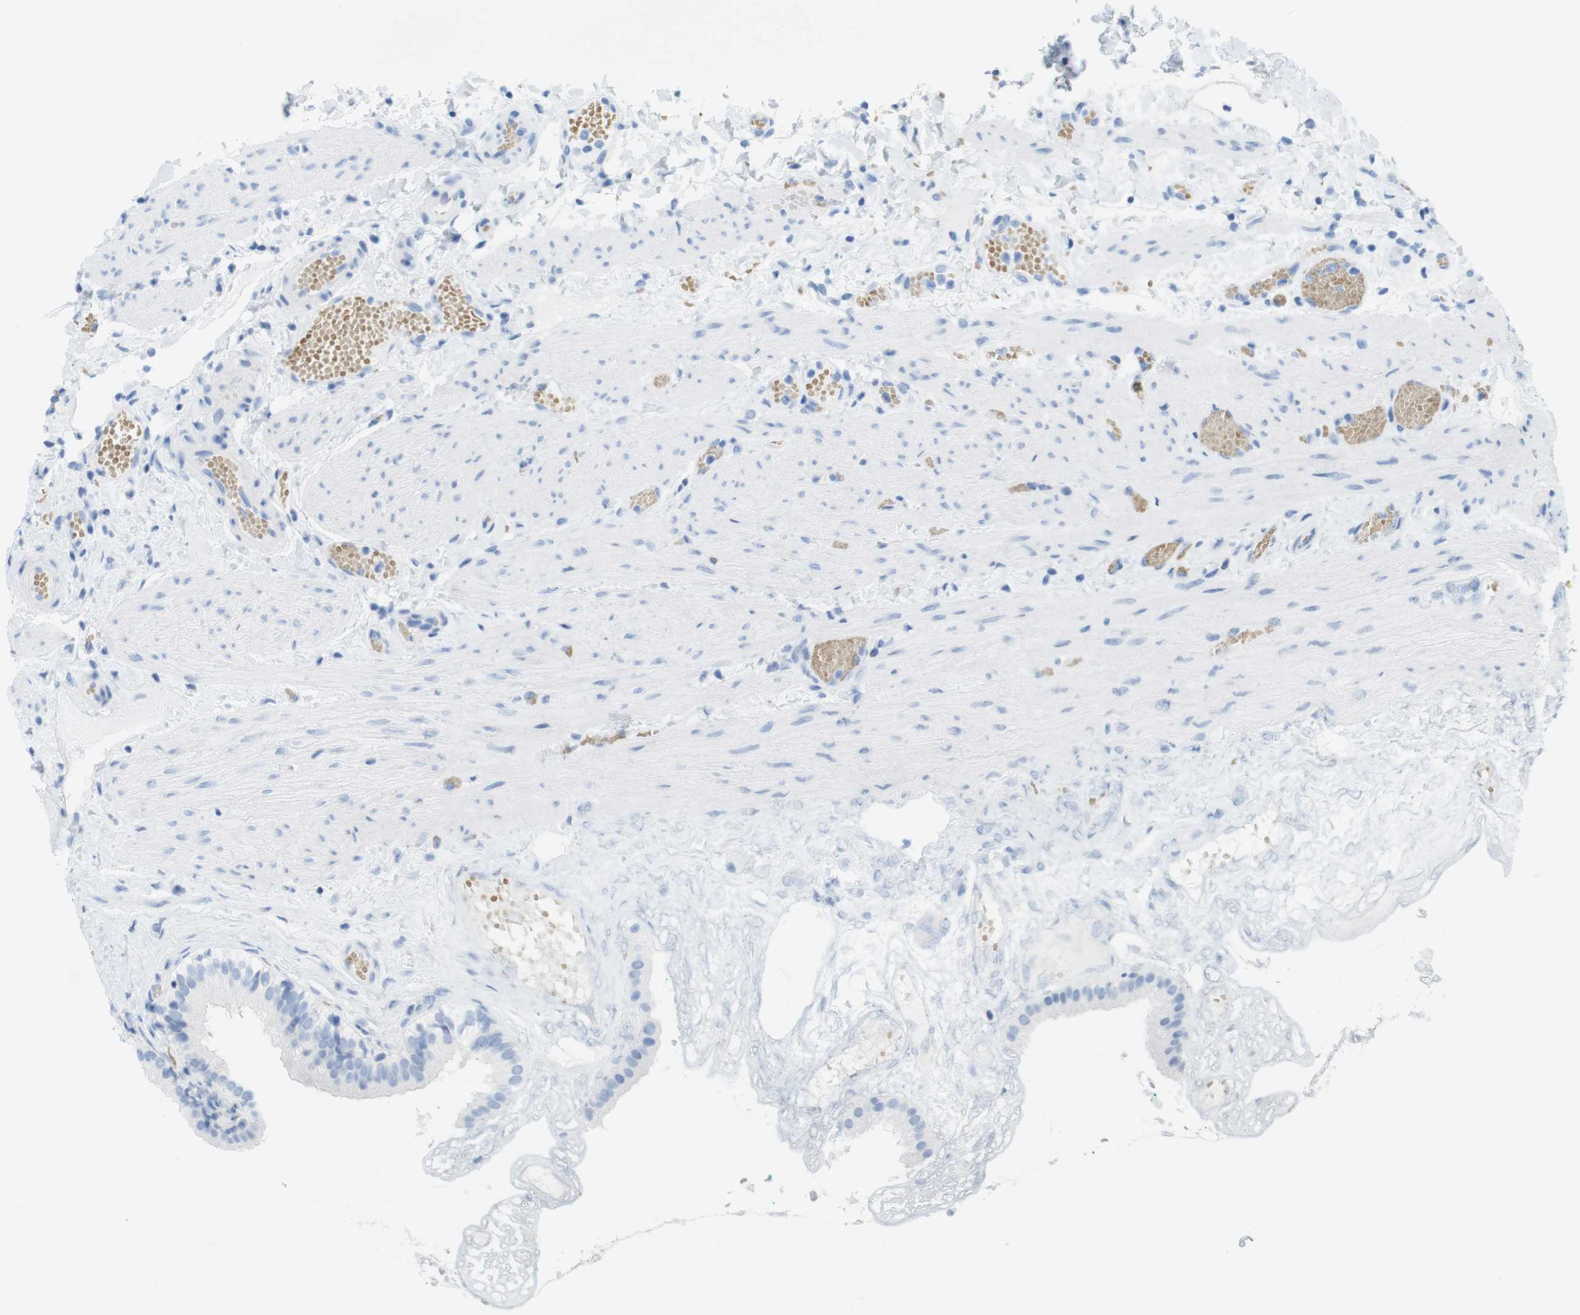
{"staining": {"intensity": "negative", "quantity": "none", "location": "none"}, "tissue": "gallbladder", "cell_type": "Glandular cells", "image_type": "normal", "snomed": [{"axis": "morphology", "description": "Normal tissue, NOS"}, {"axis": "topography", "description": "Gallbladder"}], "caption": "Normal gallbladder was stained to show a protein in brown. There is no significant staining in glandular cells. The staining was performed using DAB to visualize the protein expression in brown, while the nuclei were stained in blue with hematoxylin (Magnification: 20x).", "gene": "TNNT2", "patient": {"sex": "female", "age": 26}}